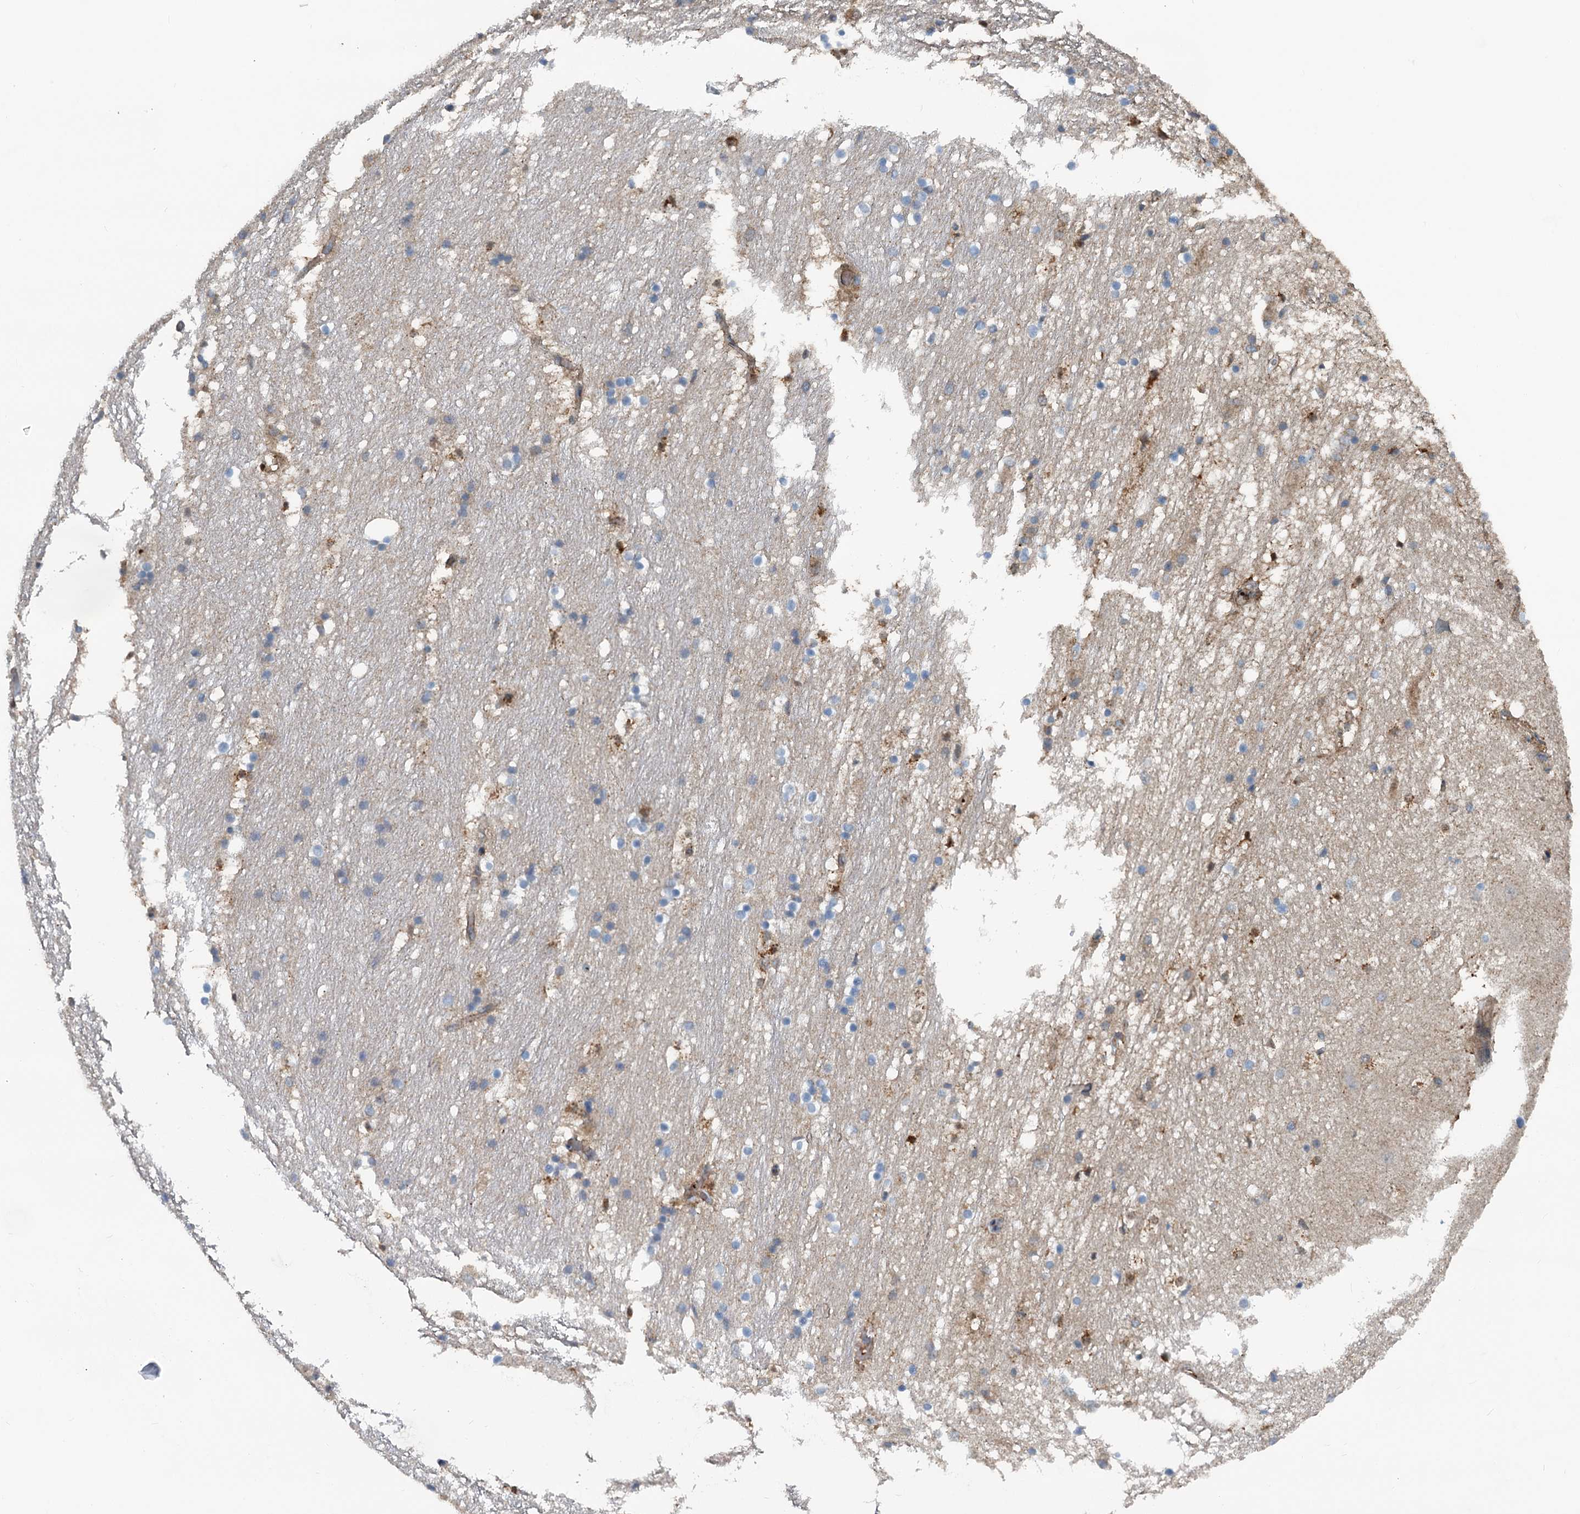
{"staining": {"intensity": "moderate", "quantity": "<25%", "location": "cytoplasmic/membranous"}, "tissue": "hippocampus", "cell_type": "Glial cells", "image_type": "normal", "snomed": [{"axis": "morphology", "description": "Normal tissue, NOS"}, {"axis": "topography", "description": "Hippocampus"}], "caption": "Immunohistochemical staining of unremarkable human hippocampus shows low levels of moderate cytoplasmic/membranous expression in about <25% of glial cells.", "gene": "GCLM", "patient": {"sex": "female", "age": 52}}